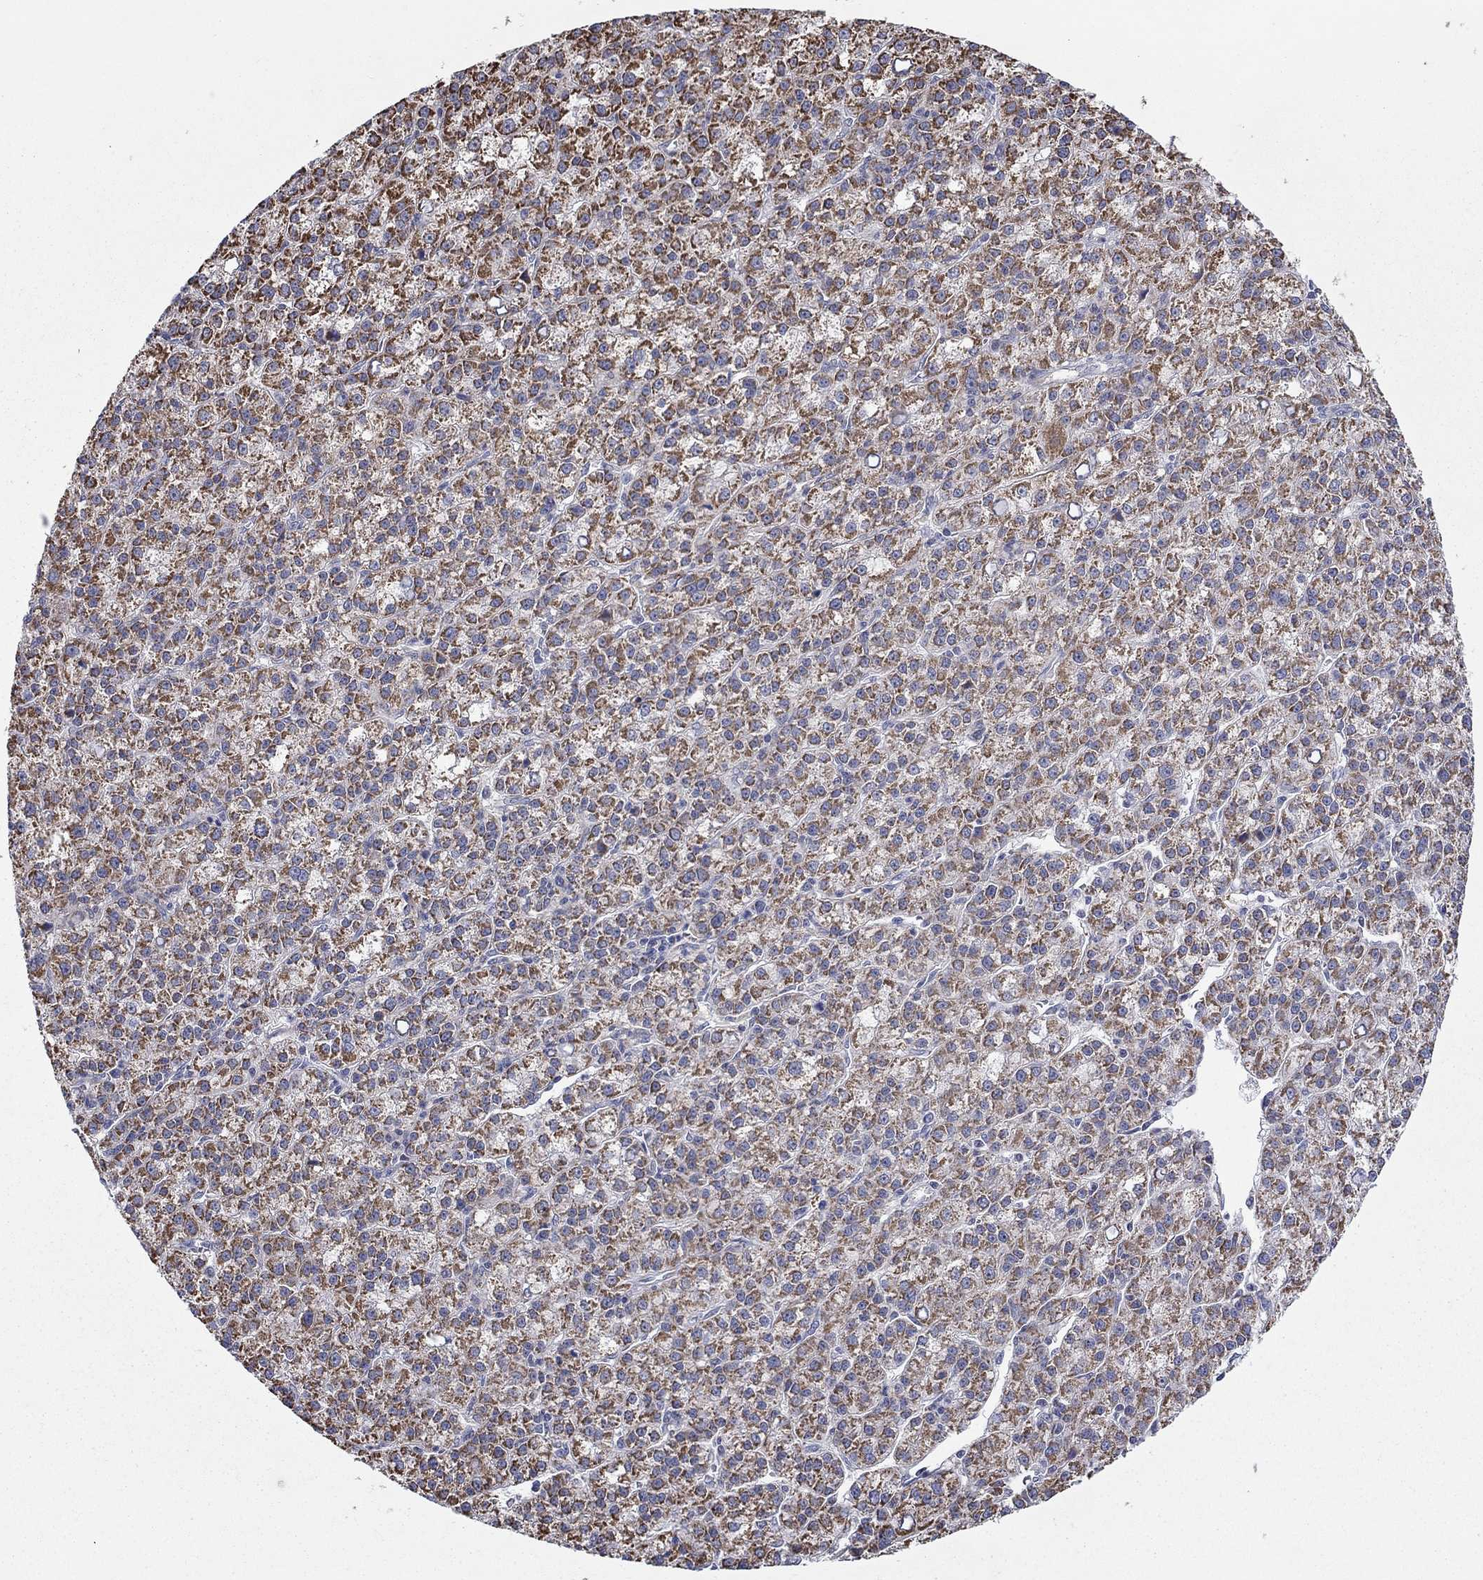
{"staining": {"intensity": "moderate", "quantity": ">75%", "location": "cytoplasmic/membranous"}, "tissue": "liver cancer", "cell_type": "Tumor cells", "image_type": "cancer", "snomed": [{"axis": "morphology", "description": "Carcinoma, Hepatocellular, NOS"}, {"axis": "topography", "description": "Liver"}], "caption": "Liver cancer tissue displays moderate cytoplasmic/membranous positivity in about >75% of tumor cells, visualized by immunohistochemistry.", "gene": "HPS5", "patient": {"sex": "female", "age": 60}}